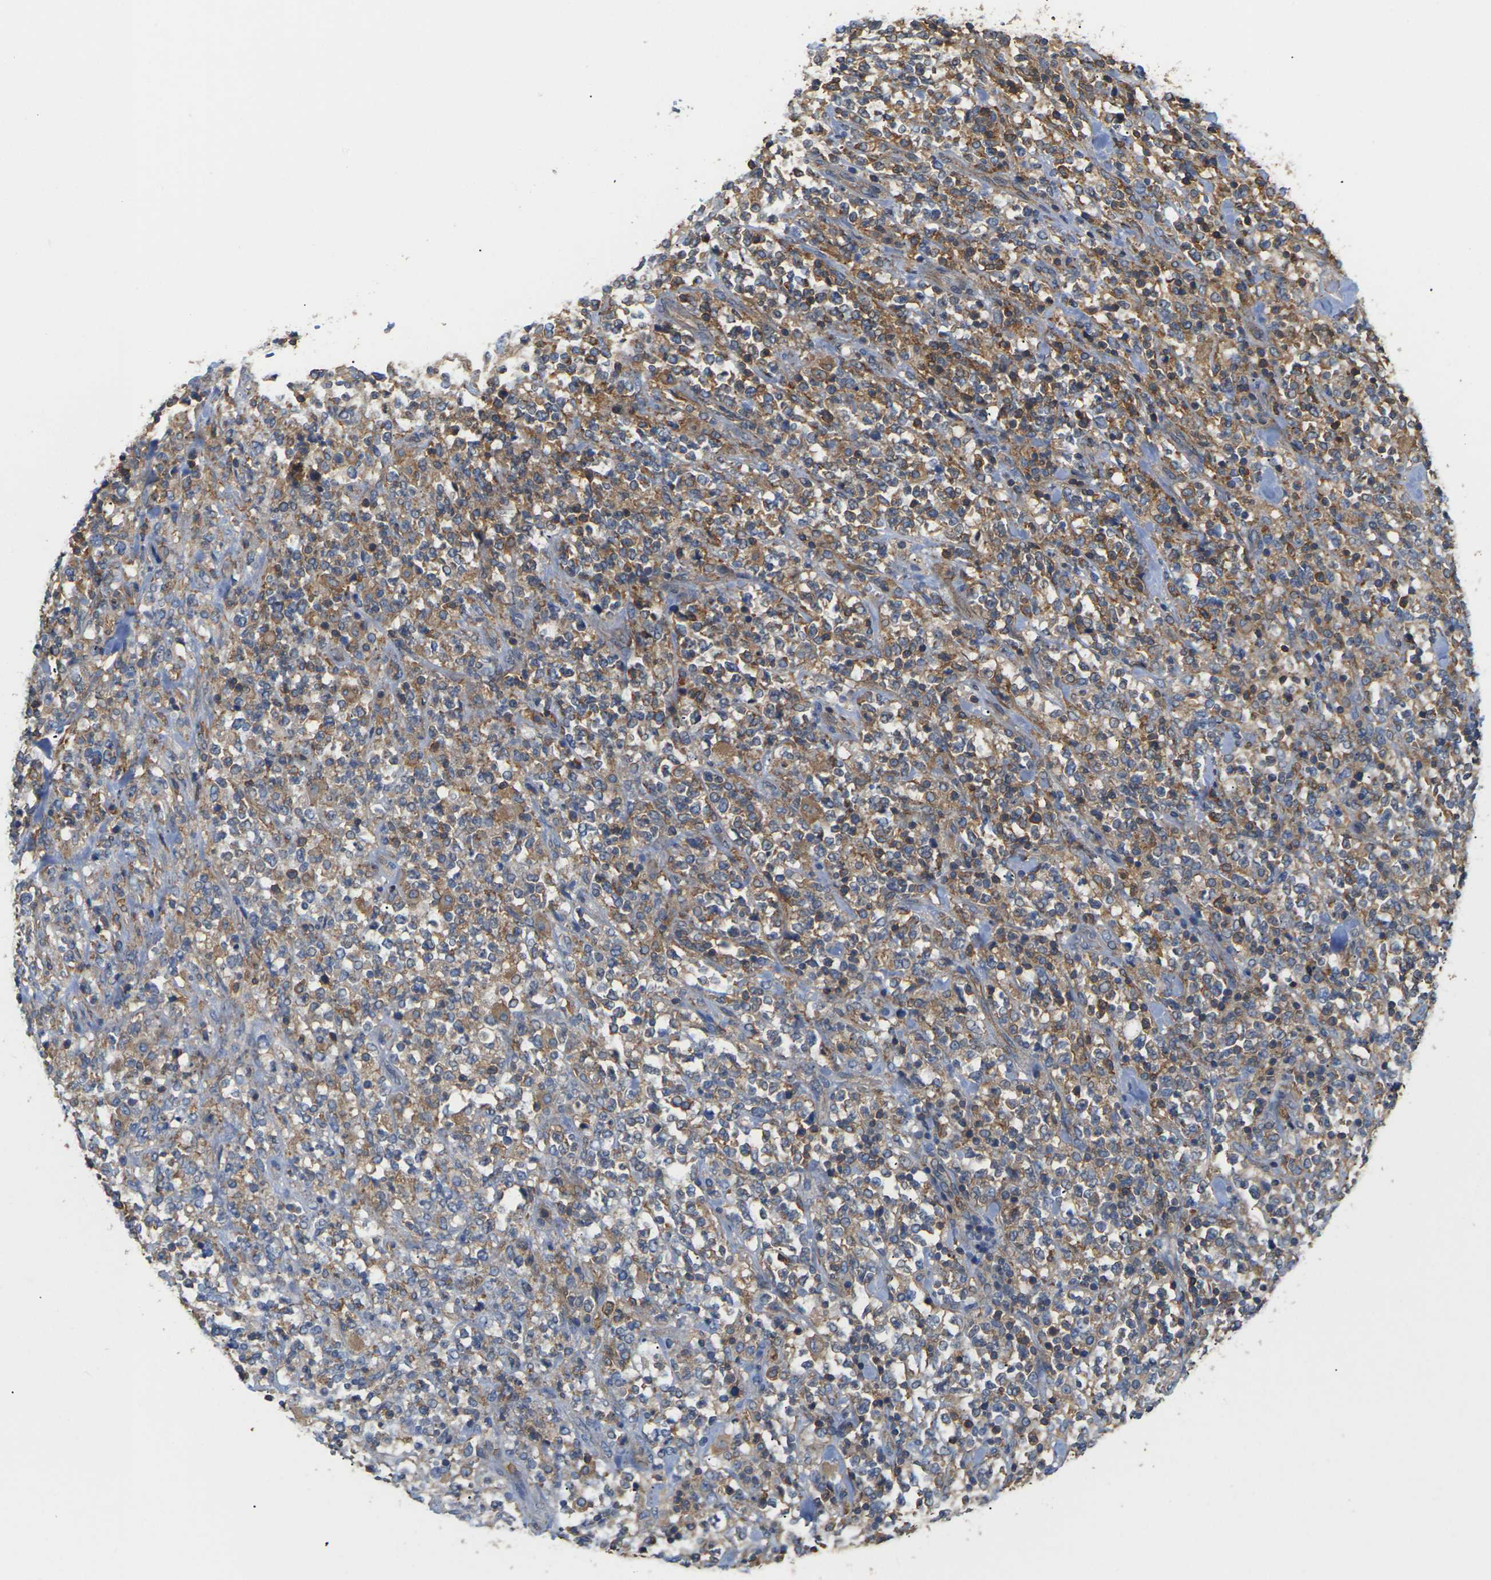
{"staining": {"intensity": "moderate", "quantity": ">75%", "location": "cytoplasmic/membranous"}, "tissue": "lymphoma", "cell_type": "Tumor cells", "image_type": "cancer", "snomed": [{"axis": "morphology", "description": "Malignant lymphoma, non-Hodgkin's type, High grade"}, {"axis": "topography", "description": "Soft tissue"}], "caption": "Immunohistochemical staining of malignant lymphoma, non-Hodgkin's type (high-grade) shows medium levels of moderate cytoplasmic/membranous positivity in about >75% of tumor cells. Using DAB (3,3'-diaminobenzidine) (brown) and hematoxylin (blue) stains, captured at high magnification using brightfield microscopy.", "gene": "IQGAP1", "patient": {"sex": "male", "age": 18}}